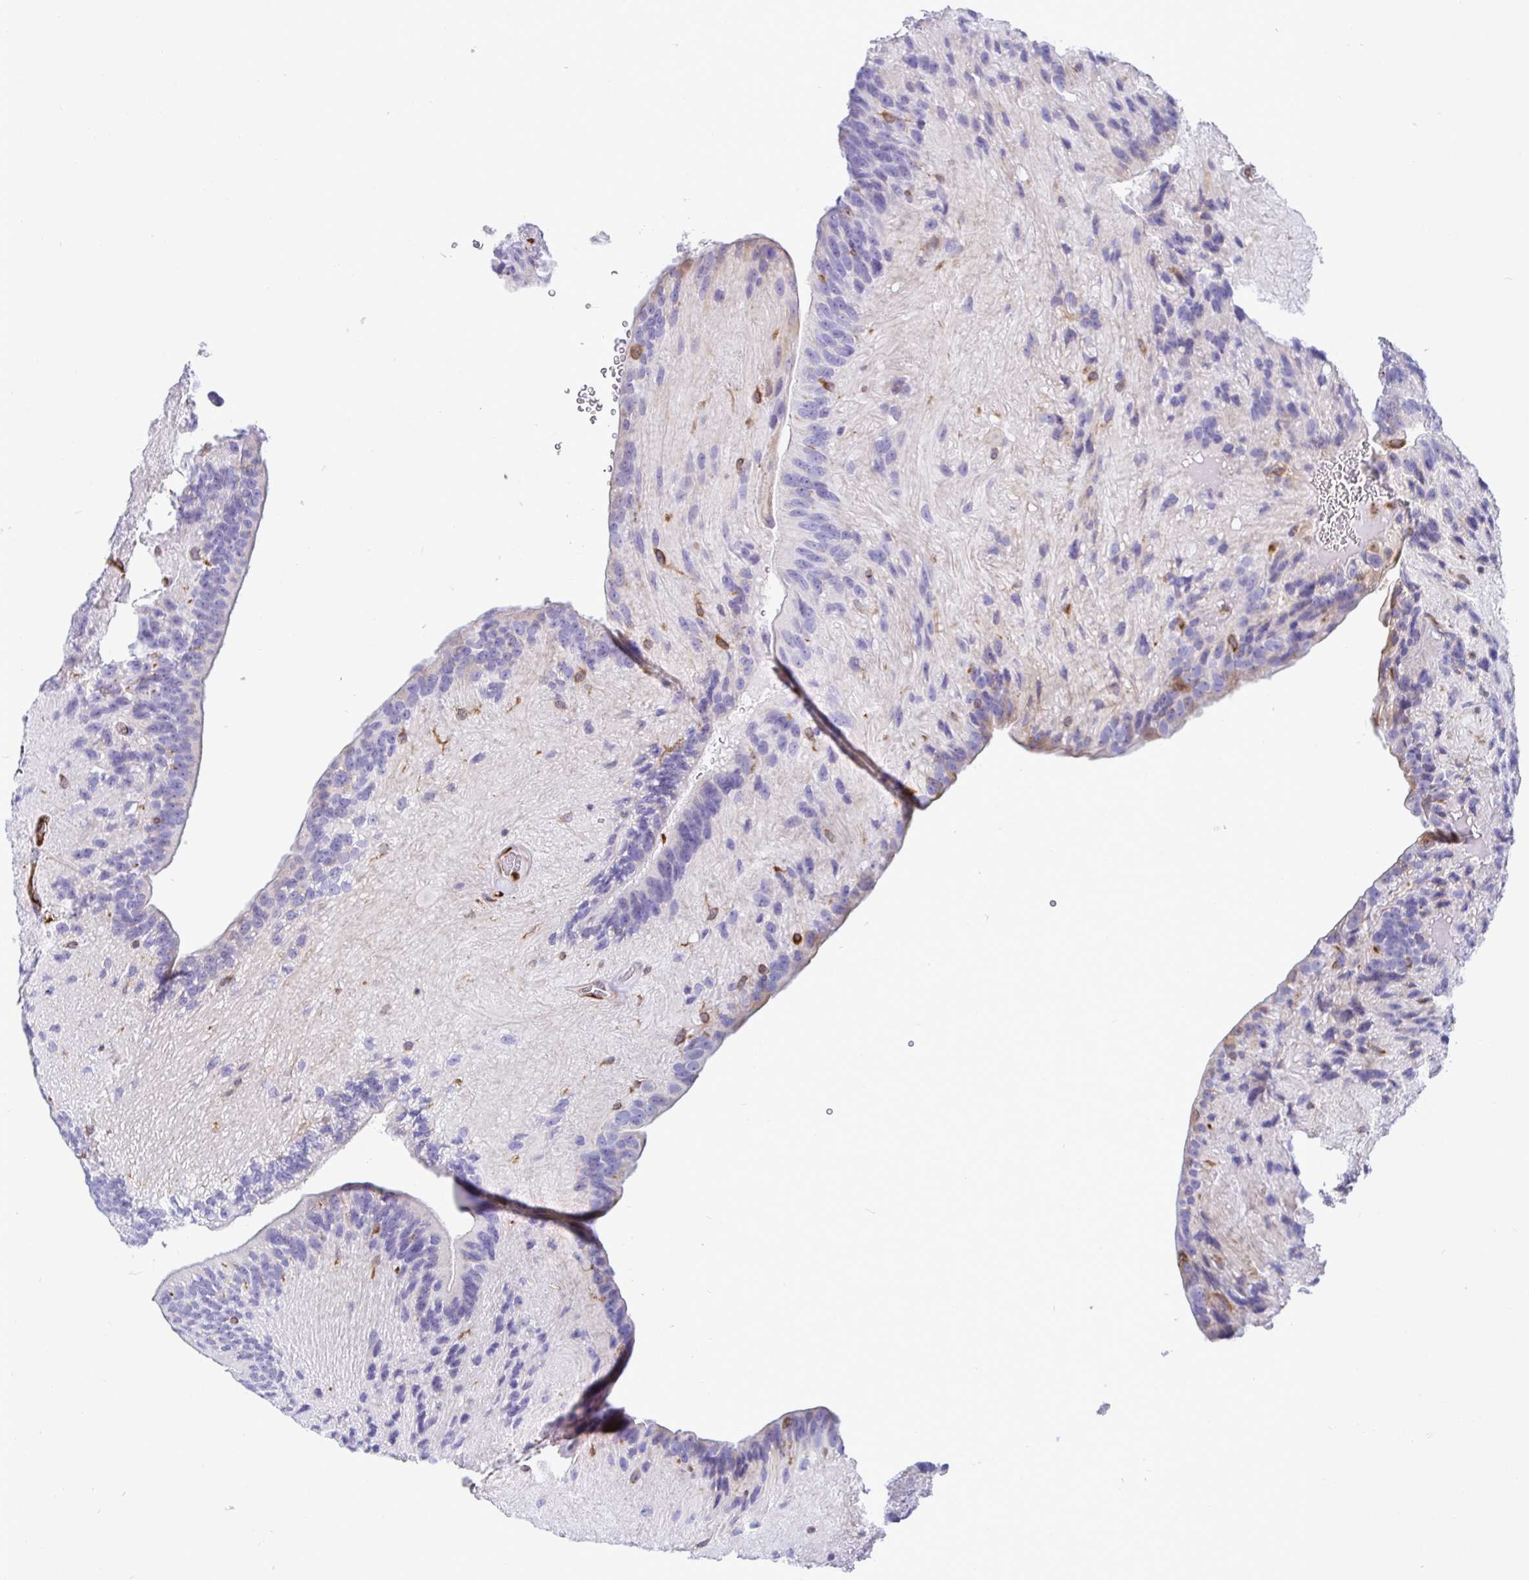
{"staining": {"intensity": "negative", "quantity": "none", "location": "none"}, "tissue": "glioma", "cell_type": "Tumor cells", "image_type": "cancer", "snomed": [{"axis": "morphology", "description": "Glioma, malignant, Low grade"}, {"axis": "topography", "description": "Brain"}], "caption": "DAB immunohistochemical staining of human malignant glioma (low-grade) reveals no significant expression in tumor cells.", "gene": "TP53I11", "patient": {"sex": "male", "age": 31}}